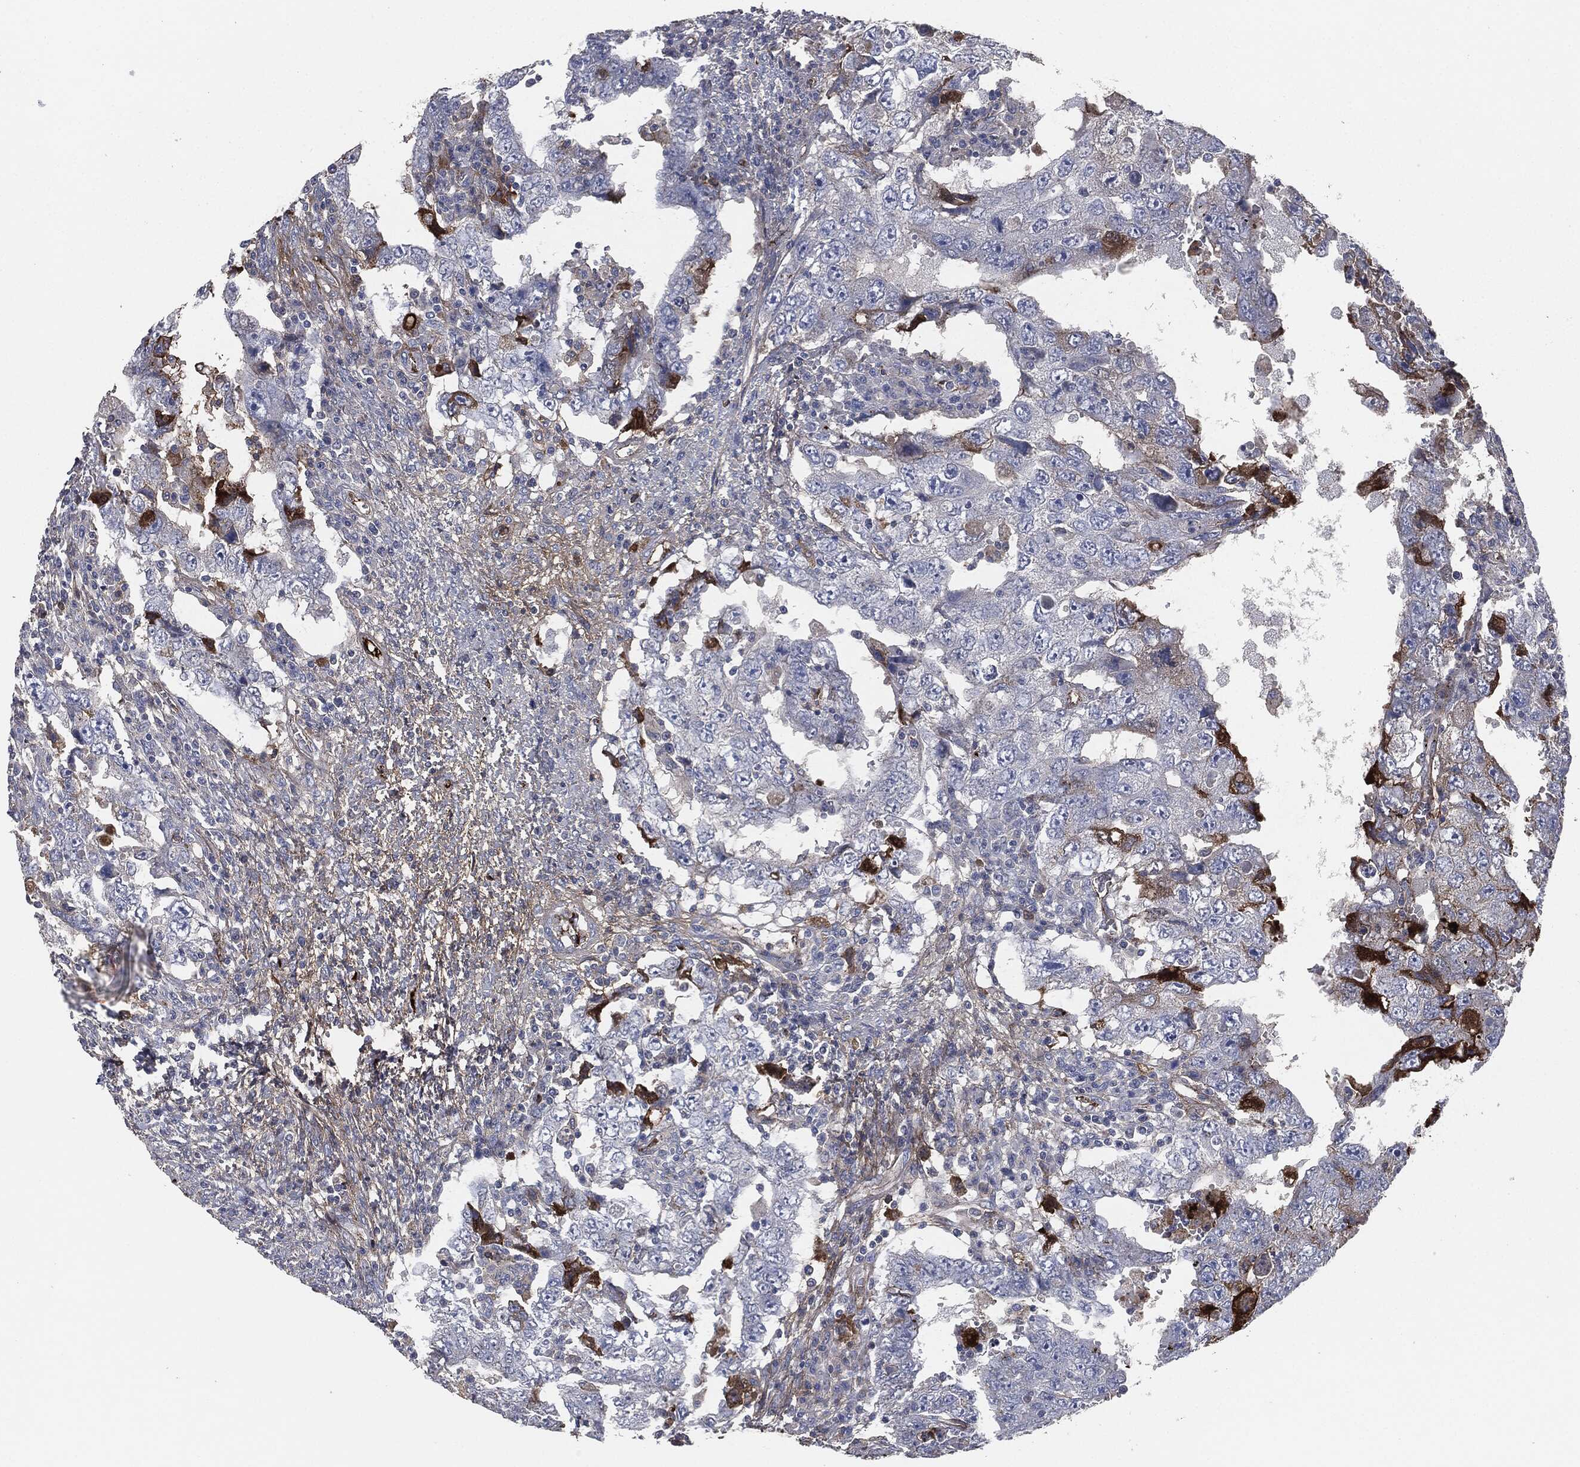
{"staining": {"intensity": "moderate", "quantity": "<25%", "location": "cytoplasmic/membranous"}, "tissue": "testis cancer", "cell_type": "Tumor cells", "image_type": "cancer", "snomed": [{"axis": "morphology", "description": "Carcinoma, Embryonal, NOS"}, {"axis": "topography", "description": "Testis"}], "caption": "Embryonal carcinoma (testis) tissue reveals moderate cytoplasmic/membranous positivity in approximately <25% of tumor cells, visualized by immunohistochemistry. The protein is stained brown, and the nuclei are stained in blue (DAB (3,3'-diaminobenzidine) IHC with brightfield microscopy, high magnification).", "gene": "APOB", "patient": {"sex": "male", "age": 26}}